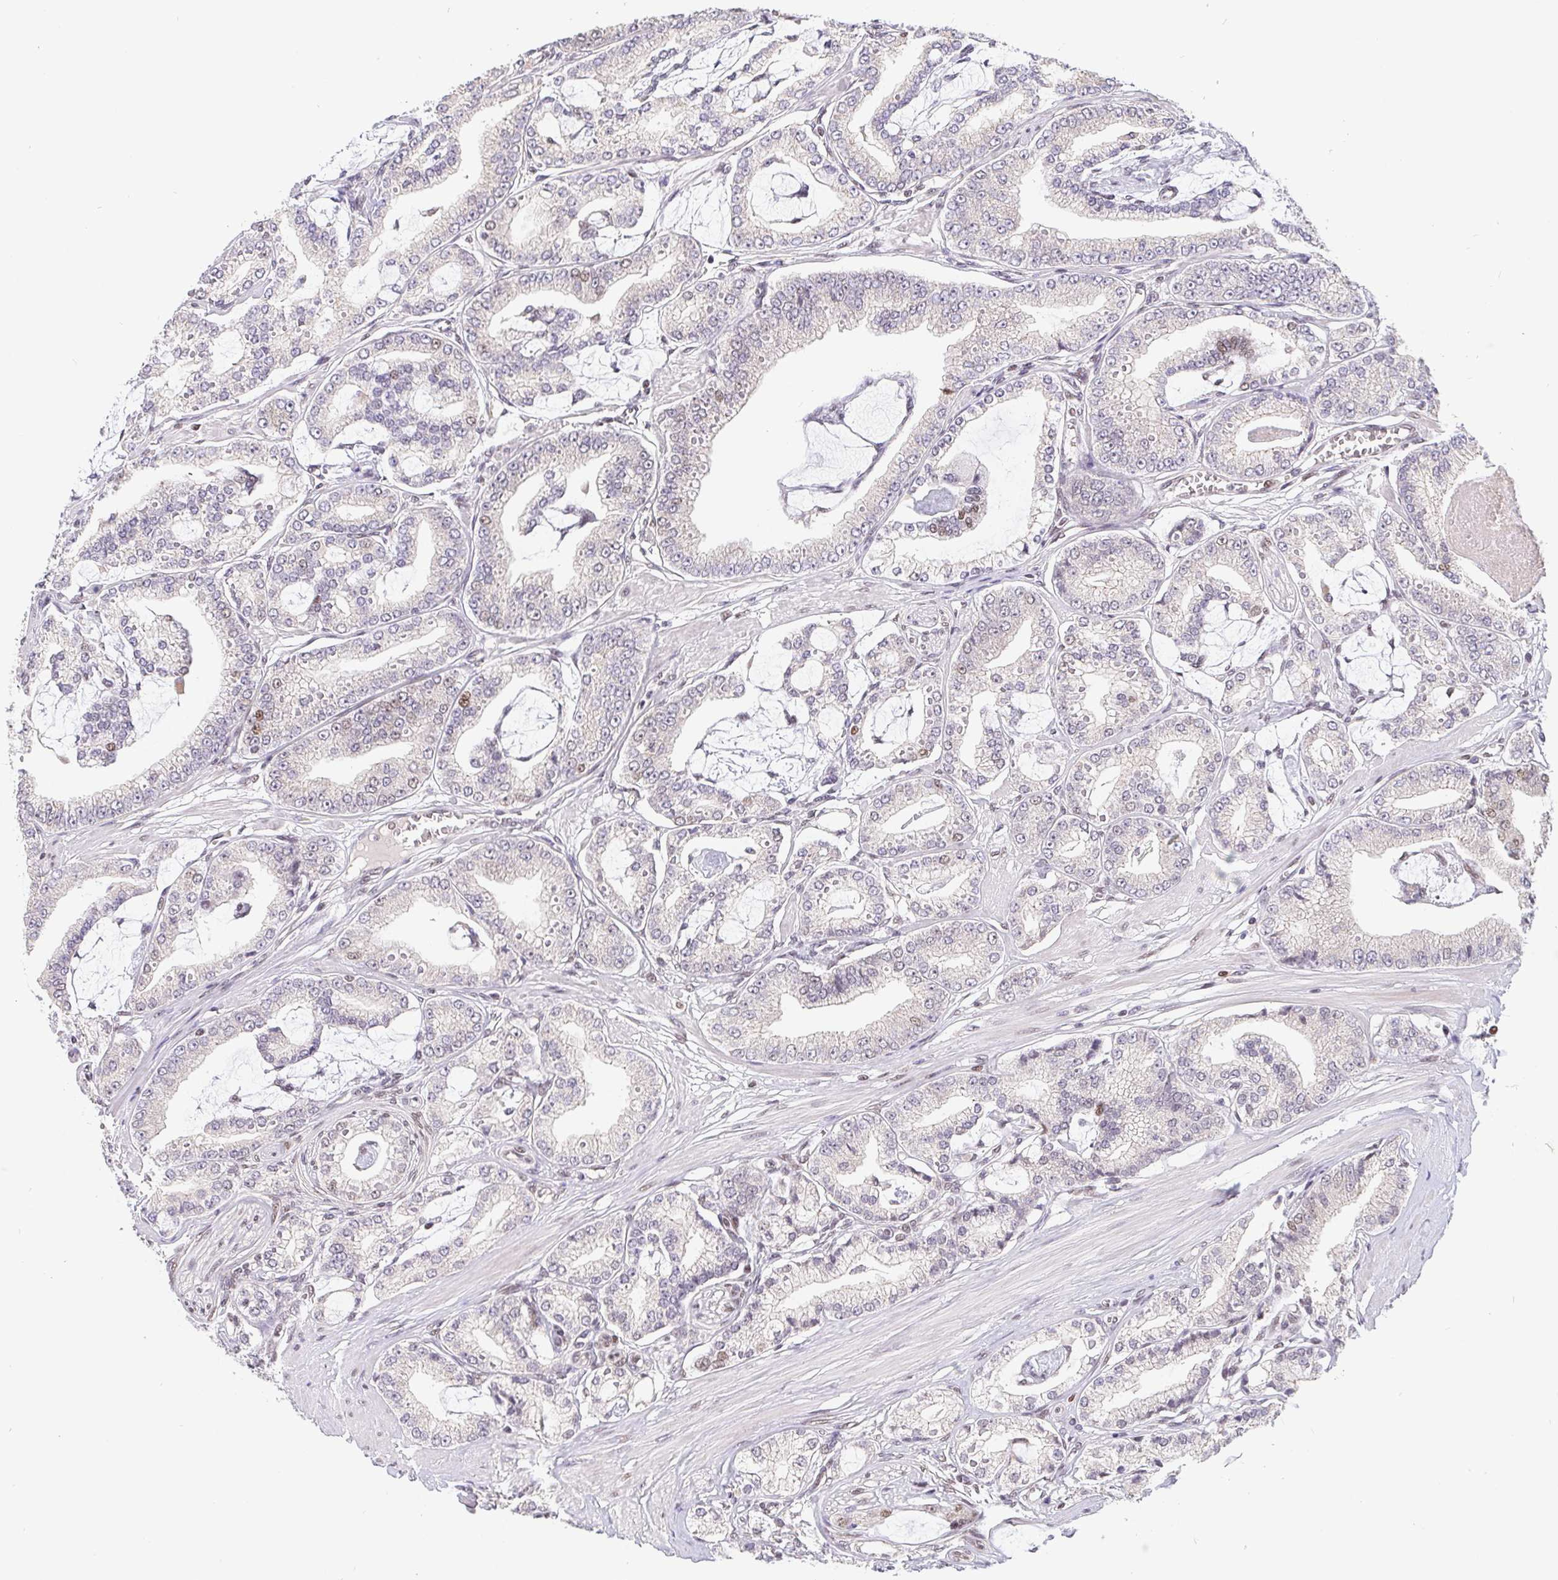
{"staining": {"intensity": "negative", "quantity": "none", "location": "none"}, "tissue": "prostate cancer", "cell_type": "Tumor cells", "image_type": "cancer", "snomed": [{"axis": "morphology", "description": "Adenocarcinoma, High grade"}, {"axis": "topography", "description": "Prostate"}], "caption": "This is a histopathology image of immunohistochemistry (IHC) staining of prostate cancer, which shows no positivity in tumor cells.", "gene": "POU2F1", "patient": {"sex": "male", "age": 71}}